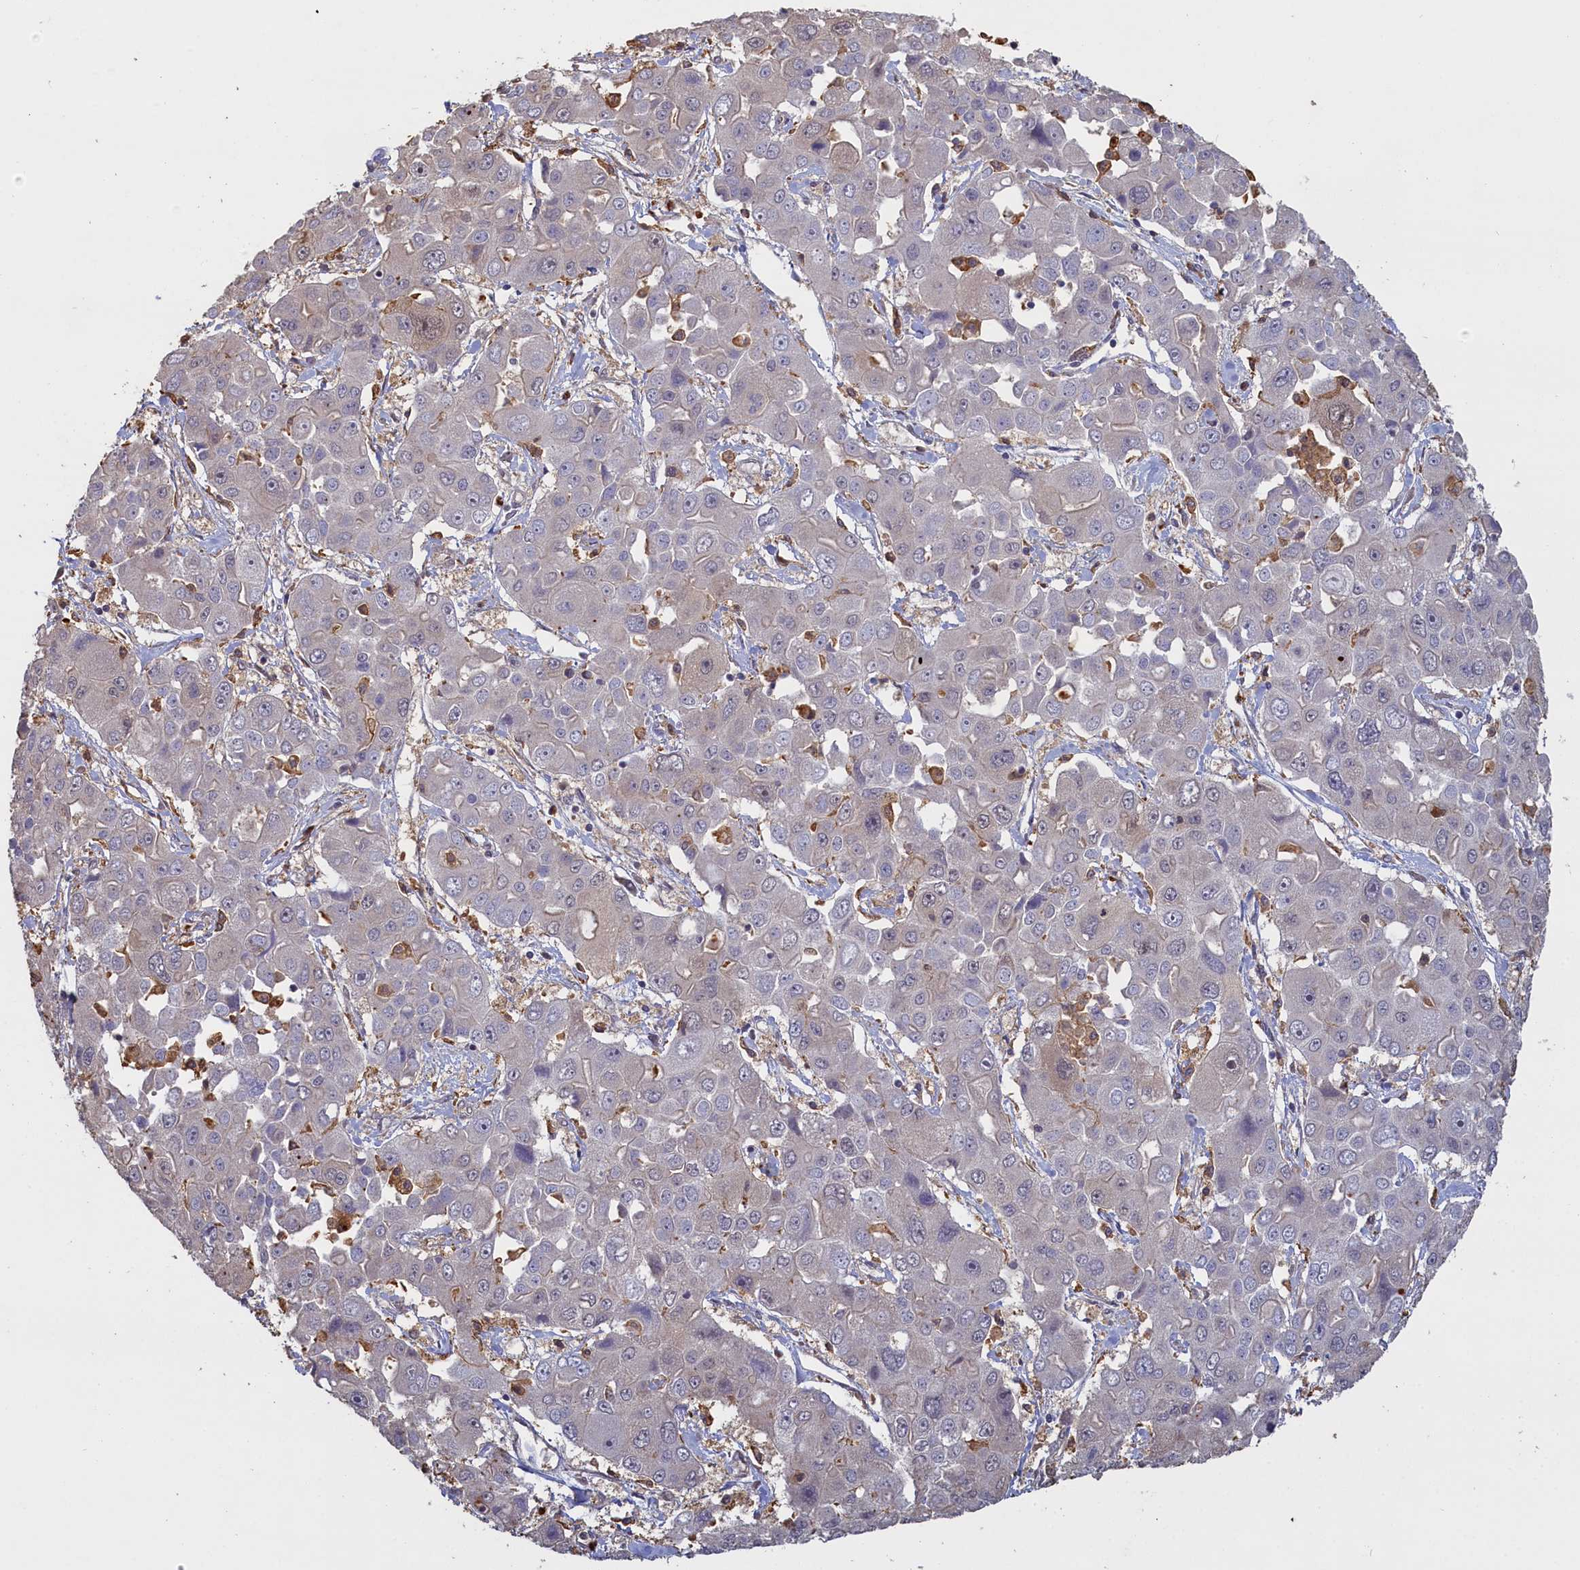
{"staining": {"intensity": "negative", "quantity": "none", "location": "none"}, "tissue": "liver cancer", "cell_type": "Tumor cells", "image_type": "cancer", "snomed": [{"axis": "morphology", "description": "Cholangiocarcinoma"}, {"axis": "topography", "description": "Liver"}], "caption": "There is no significant expression in tumor cells of cholangiocarcinoma (liver).", "gene": "UCHL3", "patient": {"sex": "male", "age": 67}}